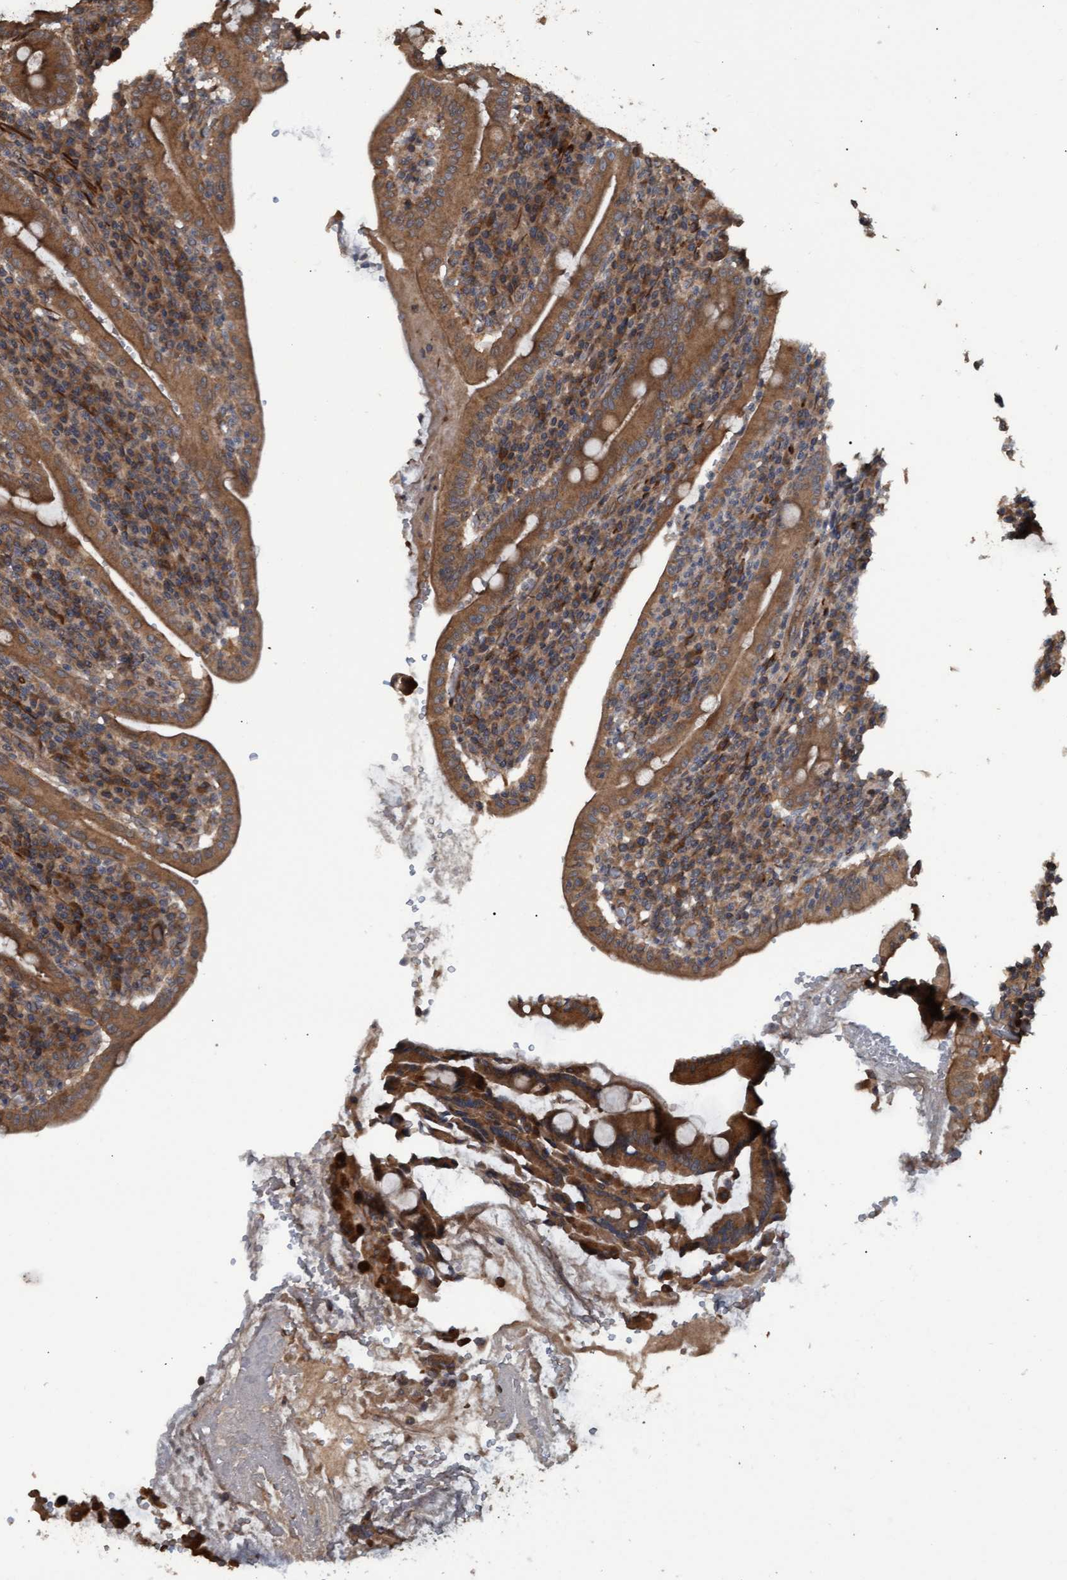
{"staining": {"intensity": "strong", "quantity": ">75%", "location": "cytoplasmic/membranous"}, "tissue": "duodenum", "cell_type": "Glandular cells", "image_type": "normal", "snomed": [{"axis": "morphology", "description": "Normal tissue, NOS"}, {"axis": "morphology", "description": "Adenocarcinoma, NOS"}, {"axis": "topography", "description": "Pancreas"}, {"axis": "topography", "description": "Duodenum"}], "caption": "Immunohistochemistry staining of benign duodenum, which exhibits high levels of strong cytoplasmic/membranous positivity in about >75% of glandular cells indicating strong cytoplasmic/membranous protein expression. The staining was performed using DAB (brown) for protein detection and nuclei were counterstained in hematoxylin (blue).", "gene": "GGT6", "patient": {"sex": "male", "age": 50}}